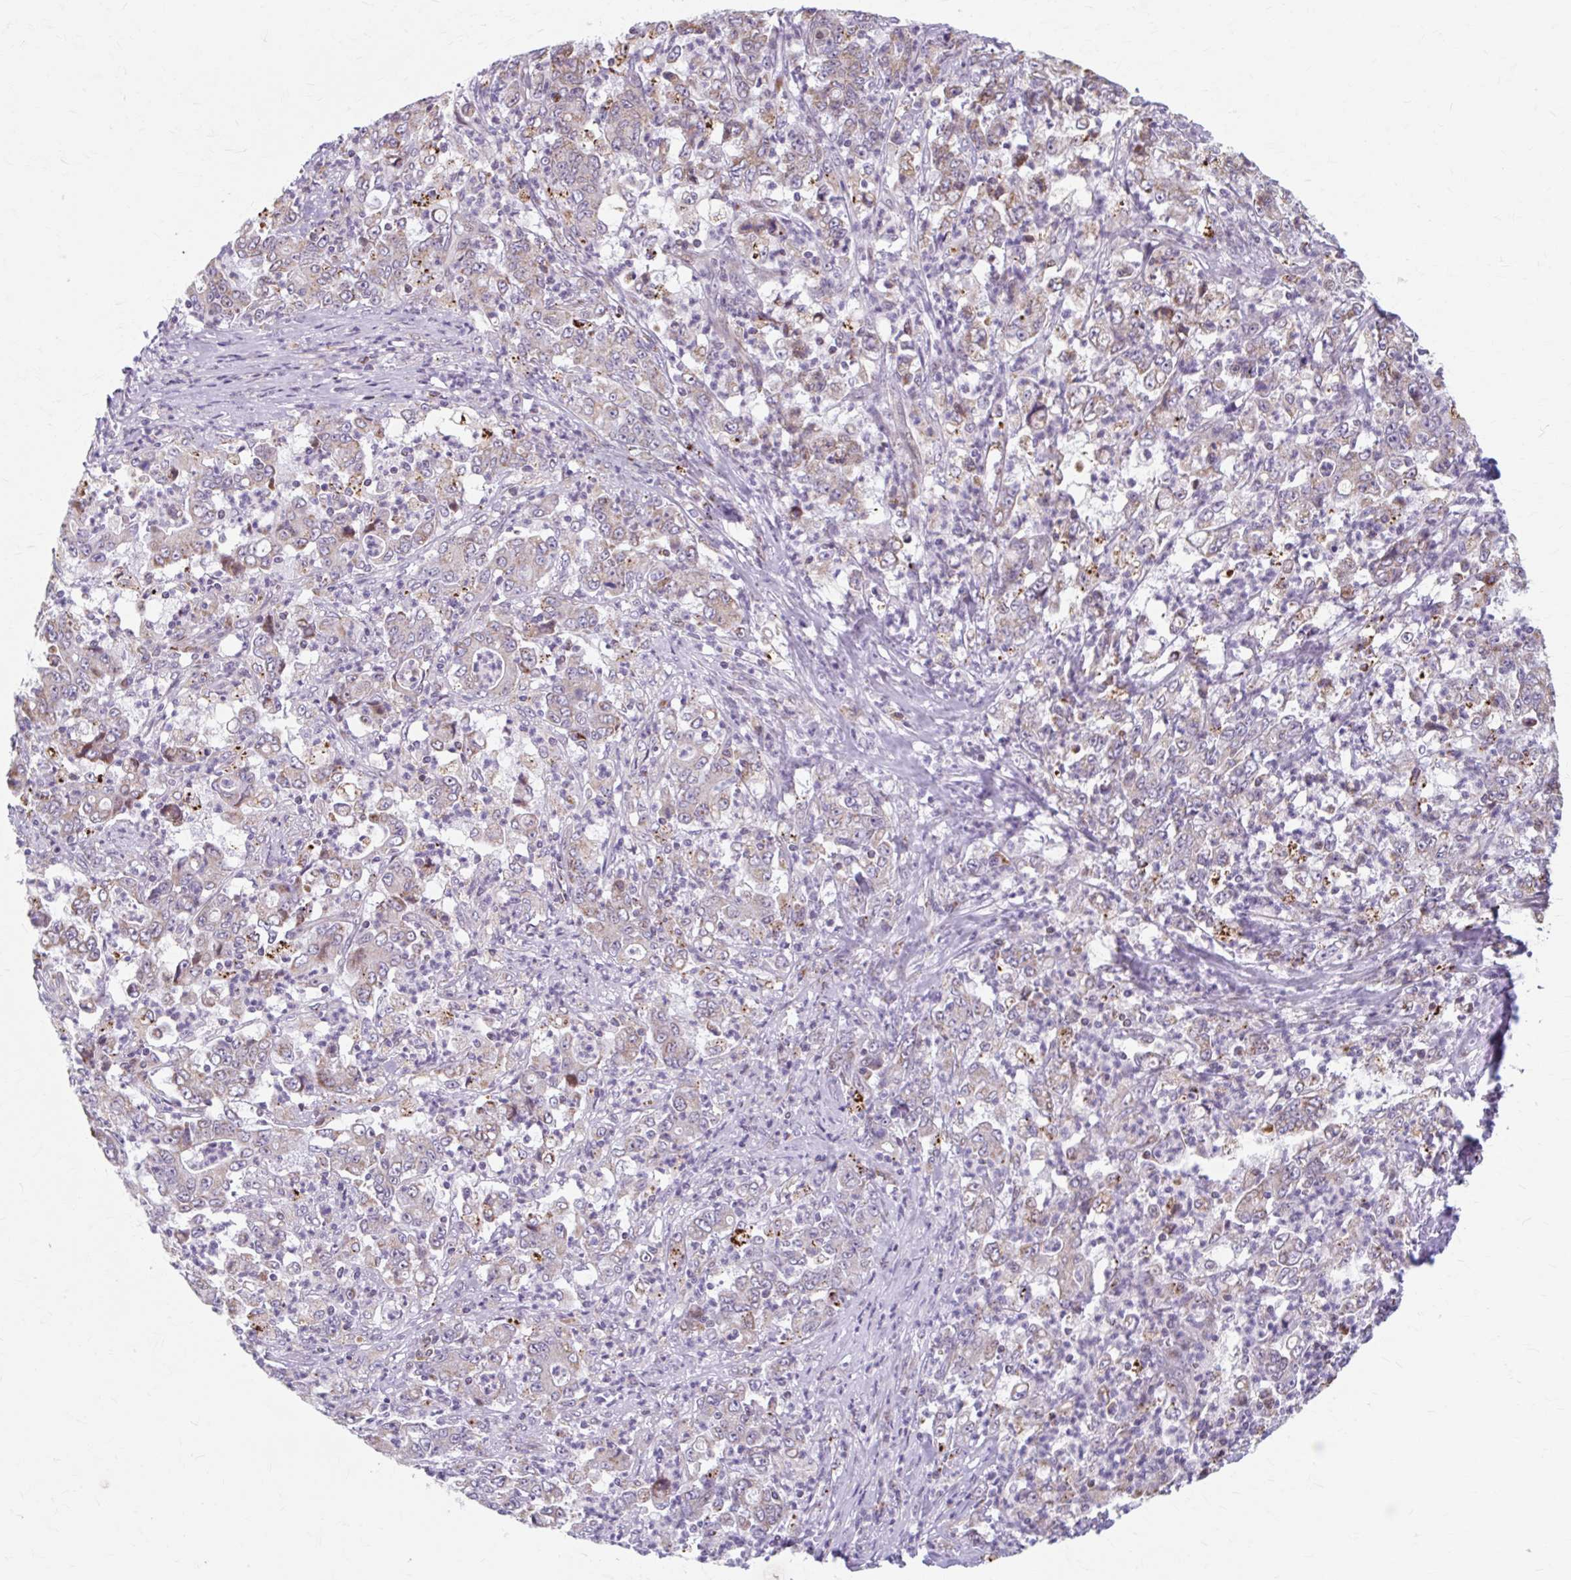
{"staining": {"intensity": "weak", "quantity": "<25%", "location": "cytoplasmic/membranous"}, "tissue": "stomach cancer", "cell_type": "Tumor cells", "image_type": "cancer", "snomed": [{"axis": "morphology", "description": "Adenocarcinoma, NOS"}, {"axis": "topography", "description": "Stomach, lower"}], "caption": "A micrograph of adenocarcinoma (stomach) stained for a protein displays no brown staining in tumor cells. (Stains: DAB (3,3'-diaminobenzidine) IHC with hematoxylin counter stain, Microscopy: brightfield microscopy at high magnification).", "gene": "BEAN1", "patient": {"sex": "female", "age": 71}}